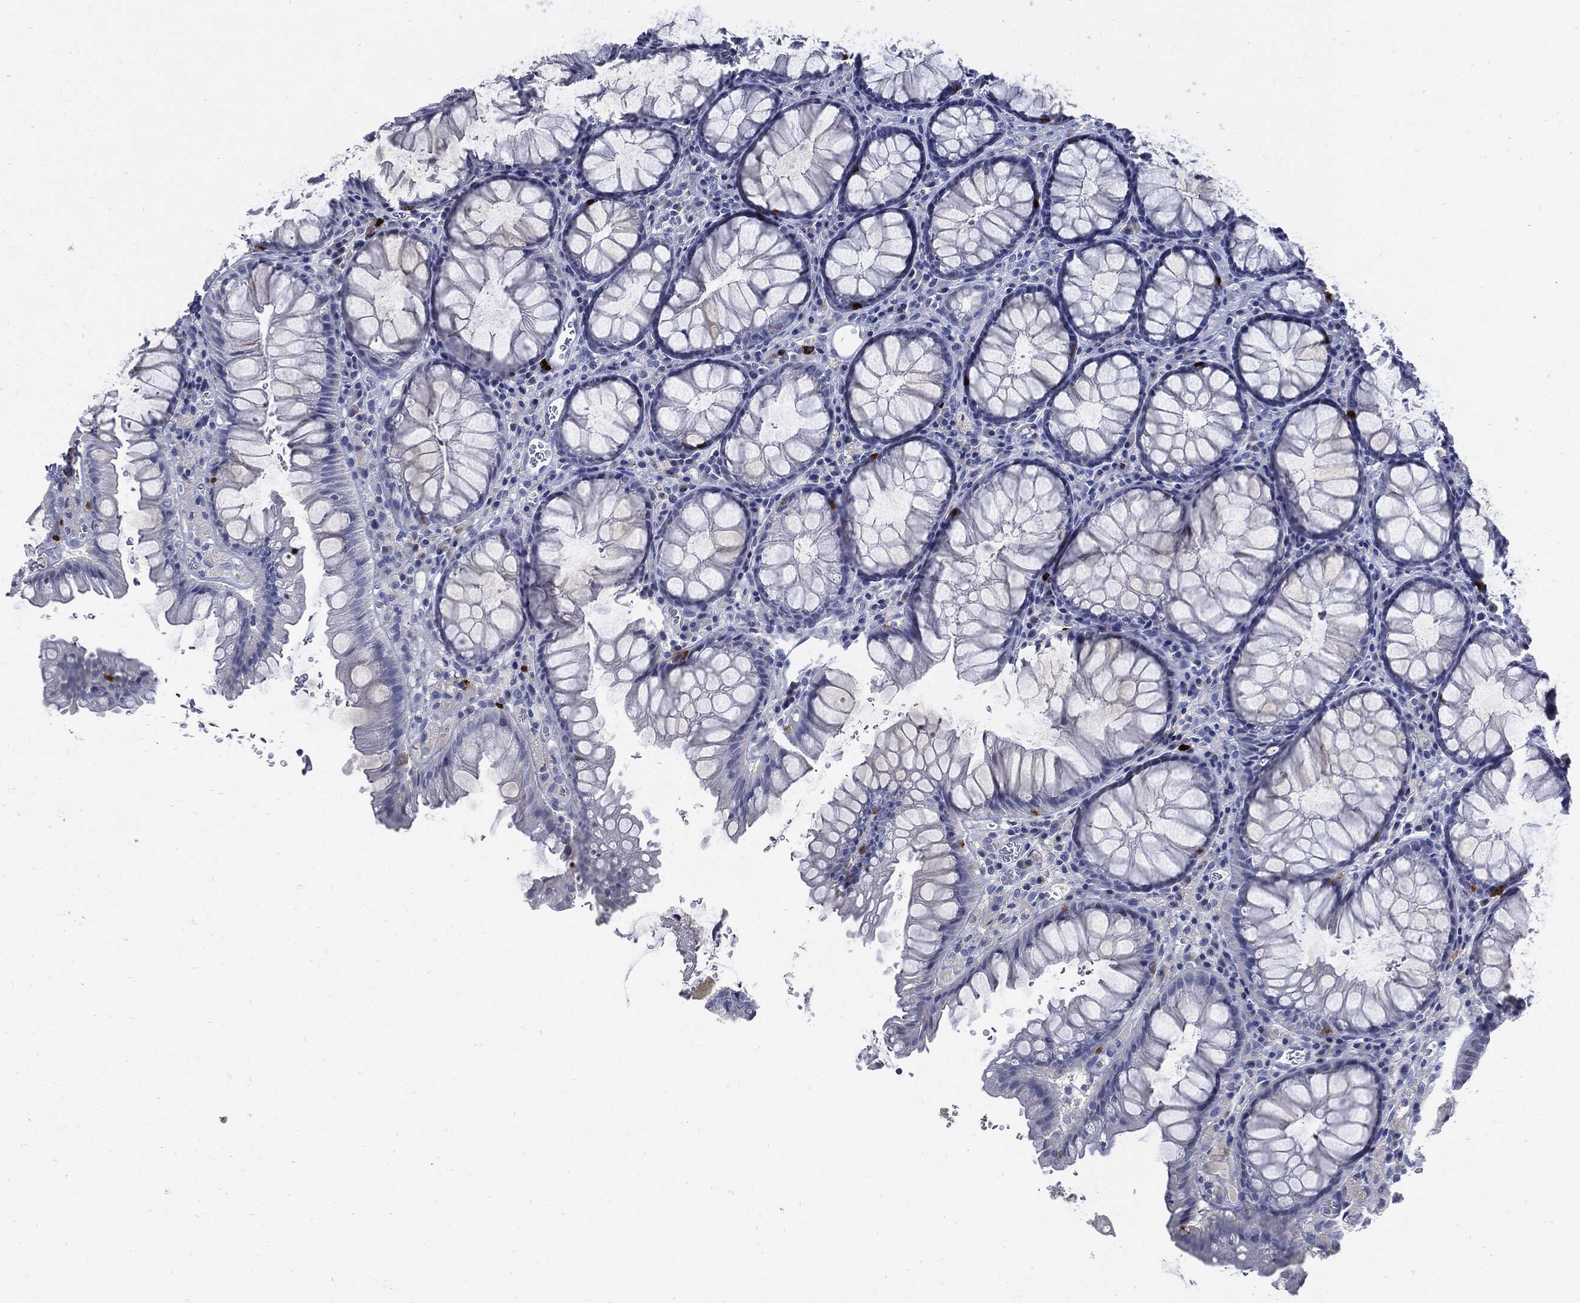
{"staining": {"intensity": "strong", "quantity": "<25%", "location": "cytoplasmic/membranous"}, "tissue": "rectum", "cell_type": "Glandular cells", "image_type": "normal", "snomed": [{"axis": "morphology", "description": "Normal tissue, NOS"}, {"axis": "topography", "description": "Rectum"}], "caption": "Strong cytoplasmic/membranous expression is identified in about <25% of glandular cells in normal rectum.", "gene": "CPE", "patient": {"sex": "female", "age": 68}}